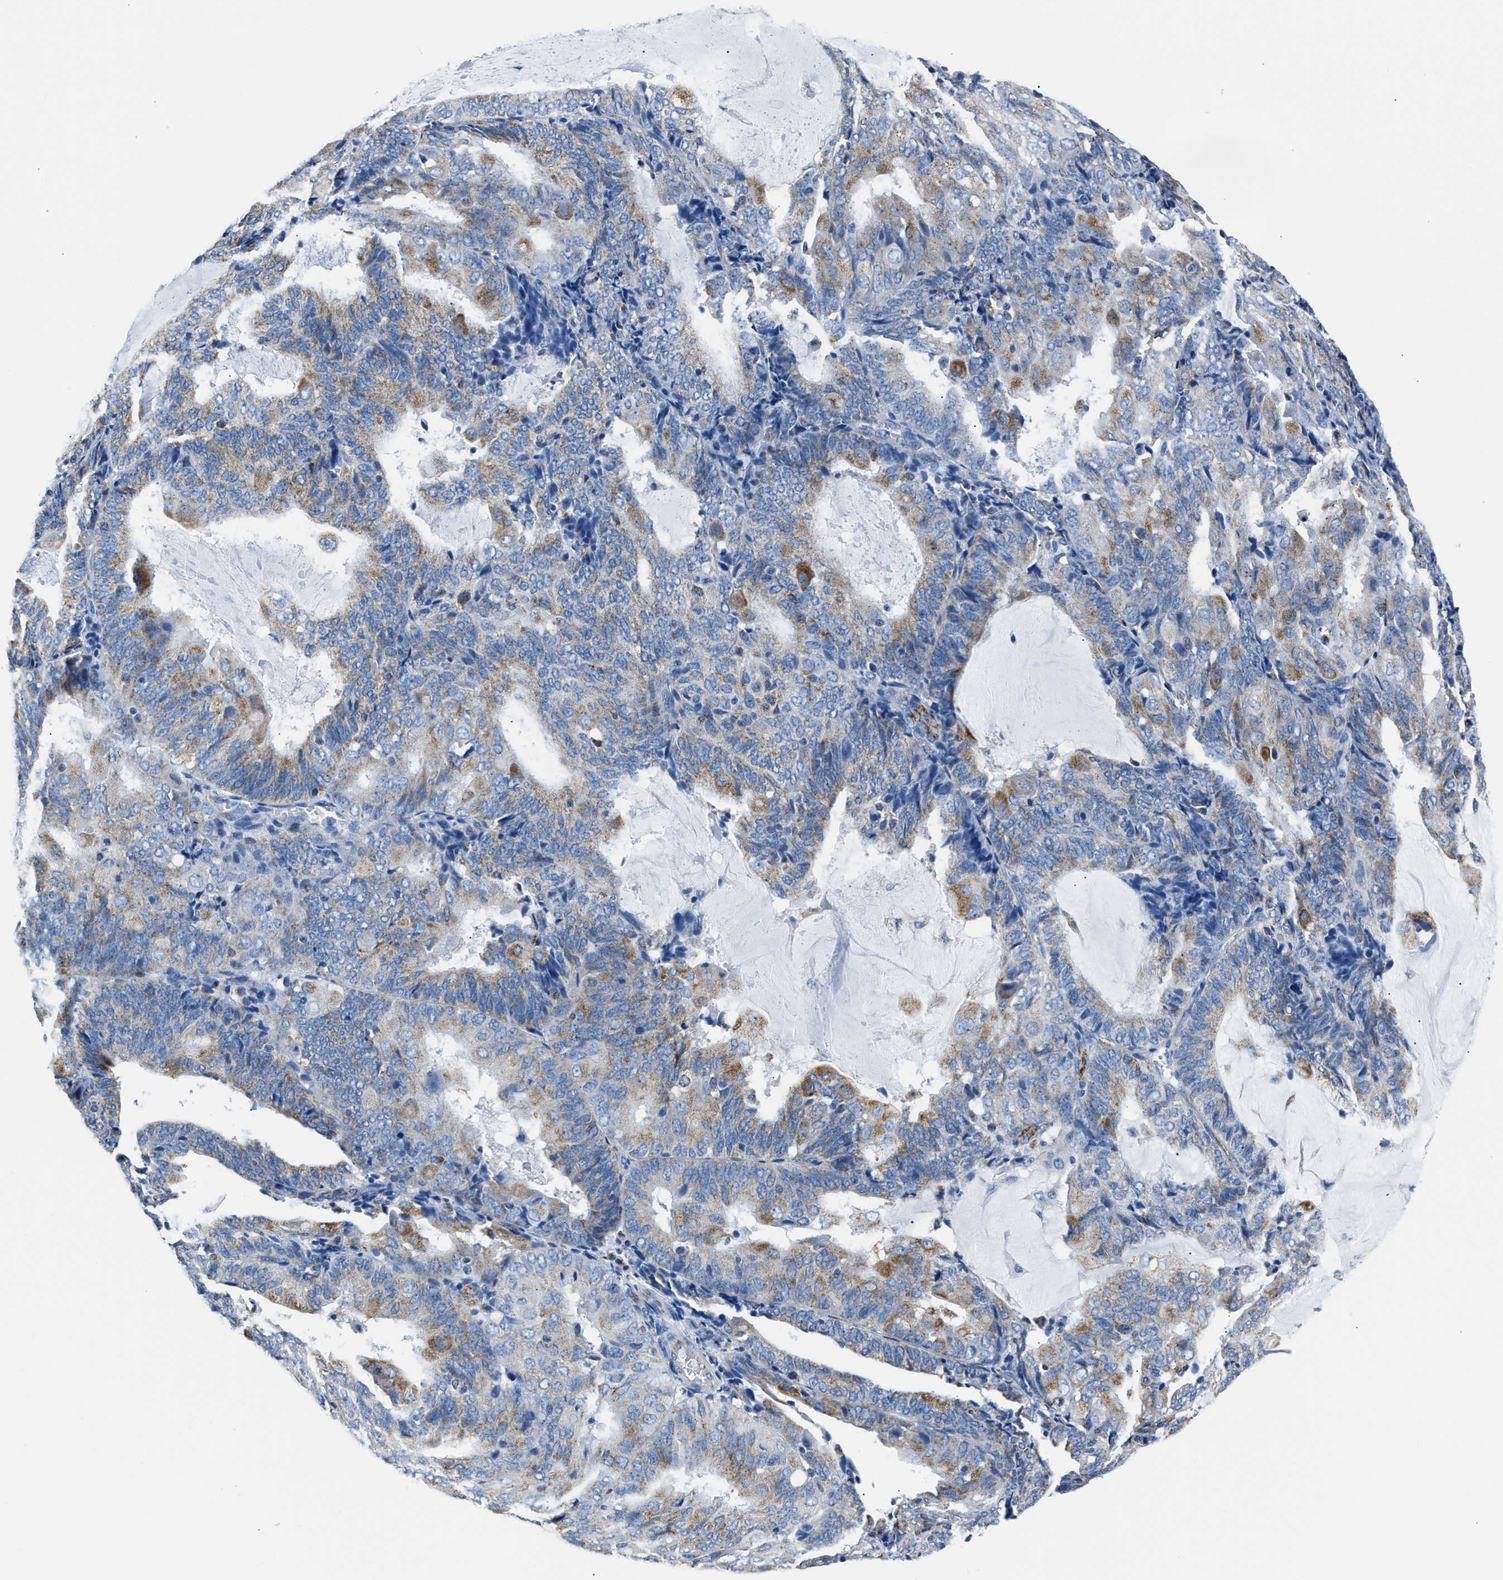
{"staining": {"intensity": "moderate", "quantity": "<25%", "location": "cytoplasmic/membranous"}, "tissue": "endometrial cancer", "cell_type": "Tumor cells", "image_type": "cancer", "snomed": [{"axis": "morphology", "description": "Adenocarcinoma, NOS"}, {"axis": "topography", "description": "Endometrium"}], "caption": "Adenocarcinoma (endometrial) stained with immunohistochemistry demonstrates moderate cytoplasmic/membranous staining in approximately <25% of tumor cells.", "gene": "AMACR", "patient": {"sex": "female", "age": 81}}